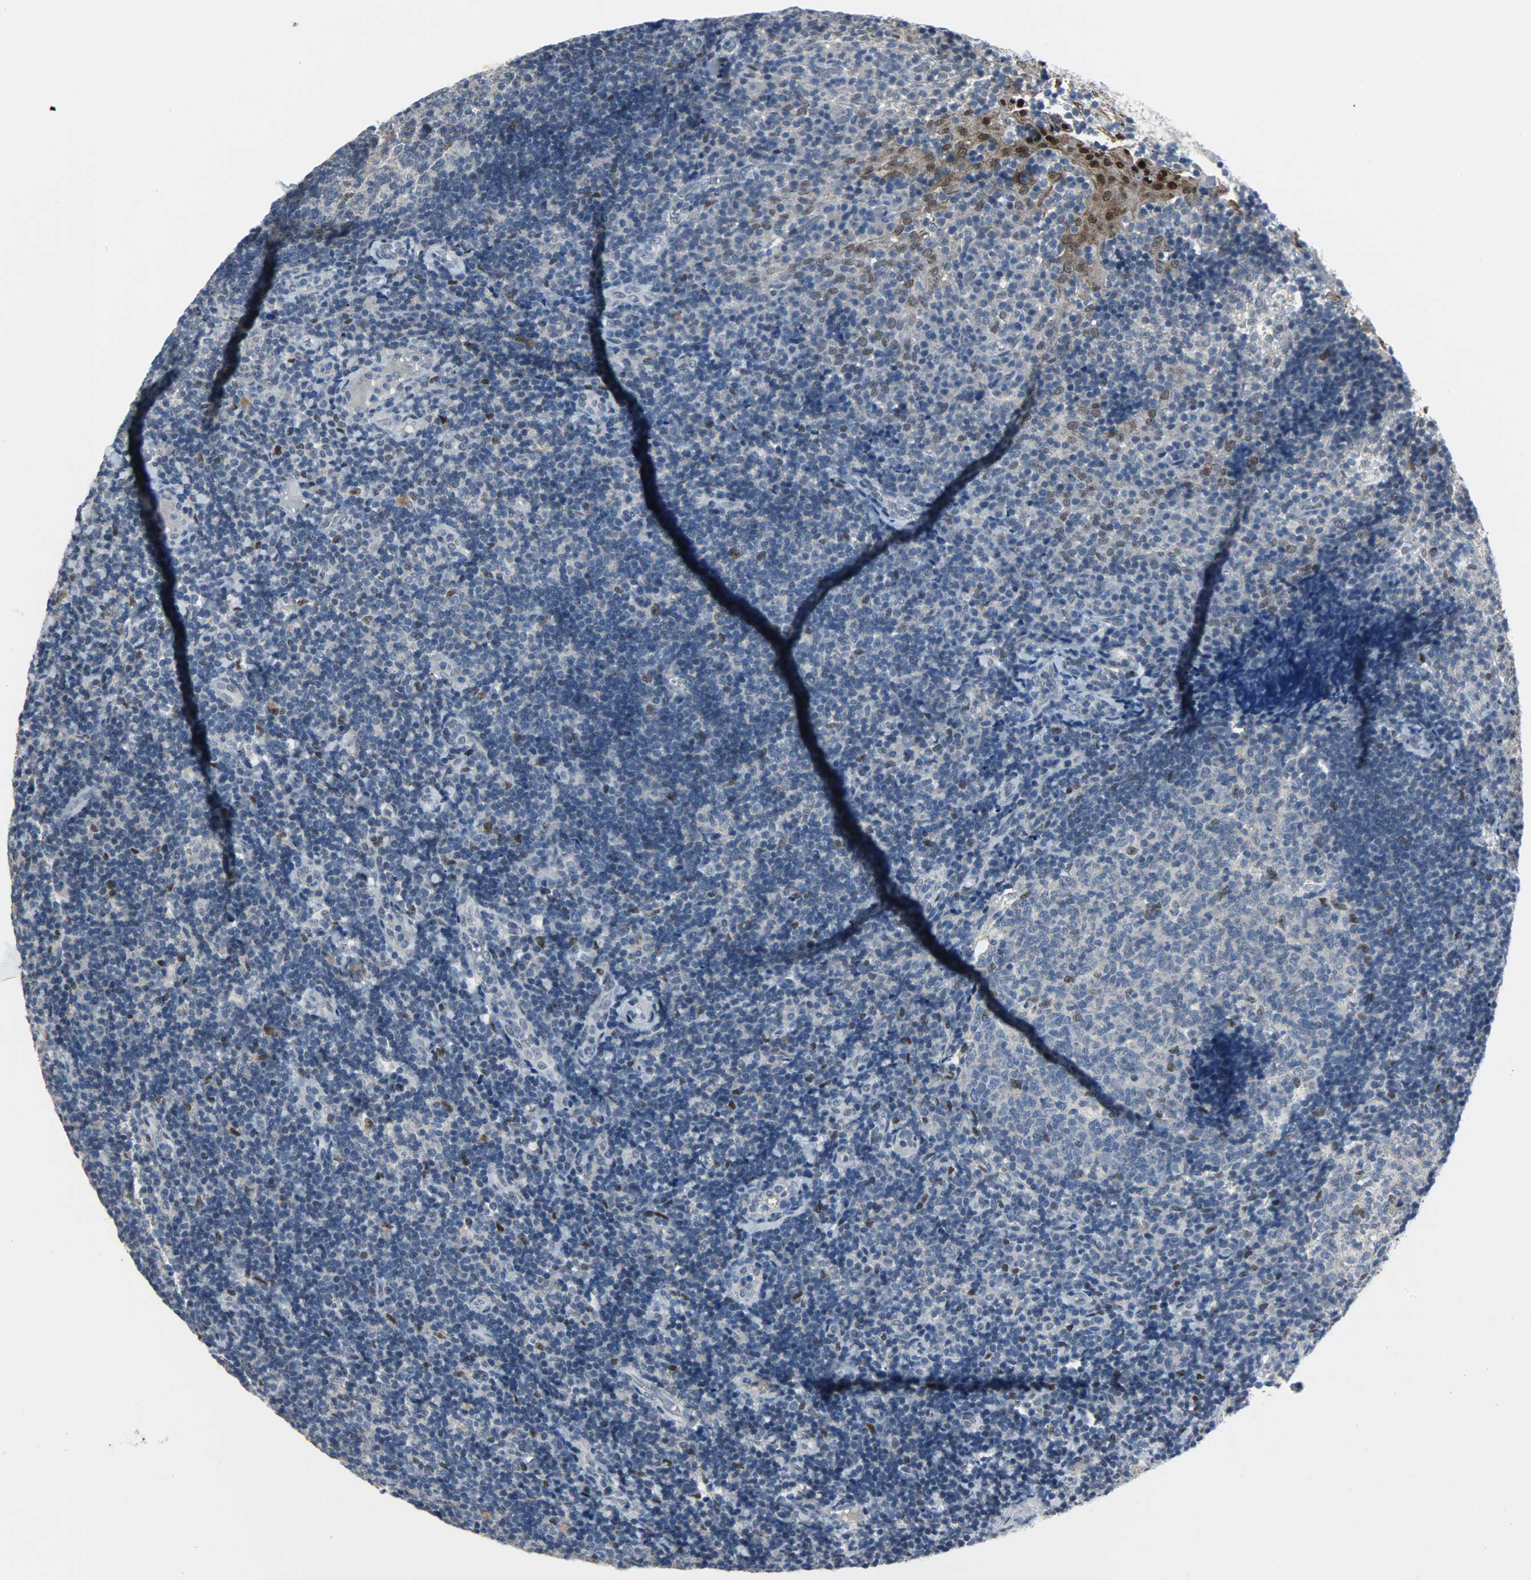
{"staining": {"intensity": "weak", "quantity": "<25%", "location": "nuclear"}, "tissue": "tonsil", "cell_type": "Germinal center cells", "image_type": "normal", "snomed": [{"axis": "morphology", "description": "Normal tissue, NOS"}, {"axis": "topography", "description": "Tonsil"}], "caption": "Immunohistochemistry (IHC) of unremarkable tonsil exhibits no expression in germinal center cells. The staining was performed using DAB to visualize the protein expression in brown, while the nuclei were stained in blue with hematoxylin (Magnification: 20x).", "gene": "PPARG", "patient": {"sex": "female", "age": 40}}